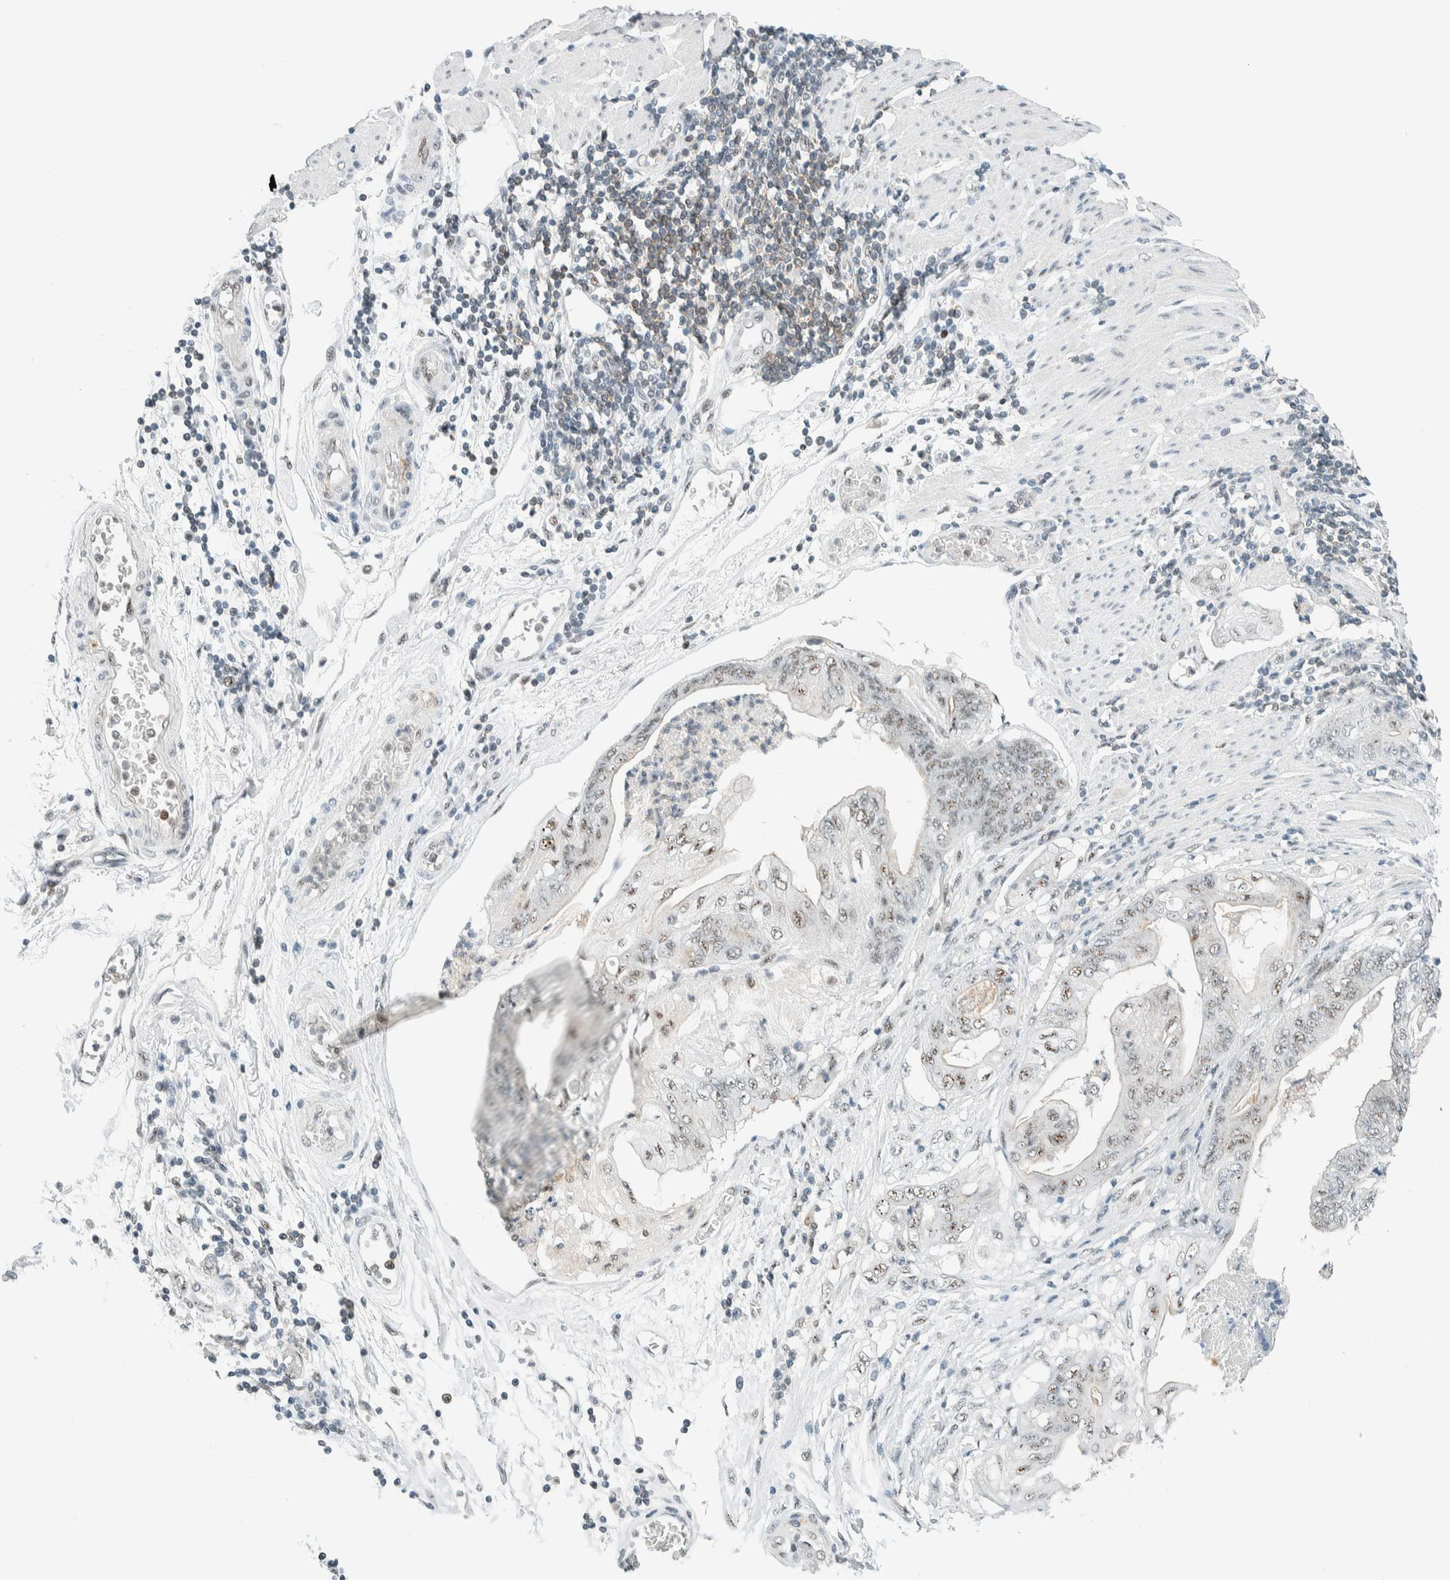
{"staining": {"intensity": "weak", "quantity": "25%-75%", "location": "nuclear"}, "tissue": "stomach cancer", "cell_type": "Tumor cells", "image_type": "cancer", "snomed": [{"axis": "morphology", "description": "Adenocarcinoma, NOS"}, {"axis": "topography", "description": "Stomach"}], "caption": "Protein analysis of stomach cancer (adenocarcinoma) tissue exhibits weak nuclear staining in approximately 25%-75% of tumor cells.", "gene": "CYSRT1", "patient": {"sex": "female", "age": 73}}